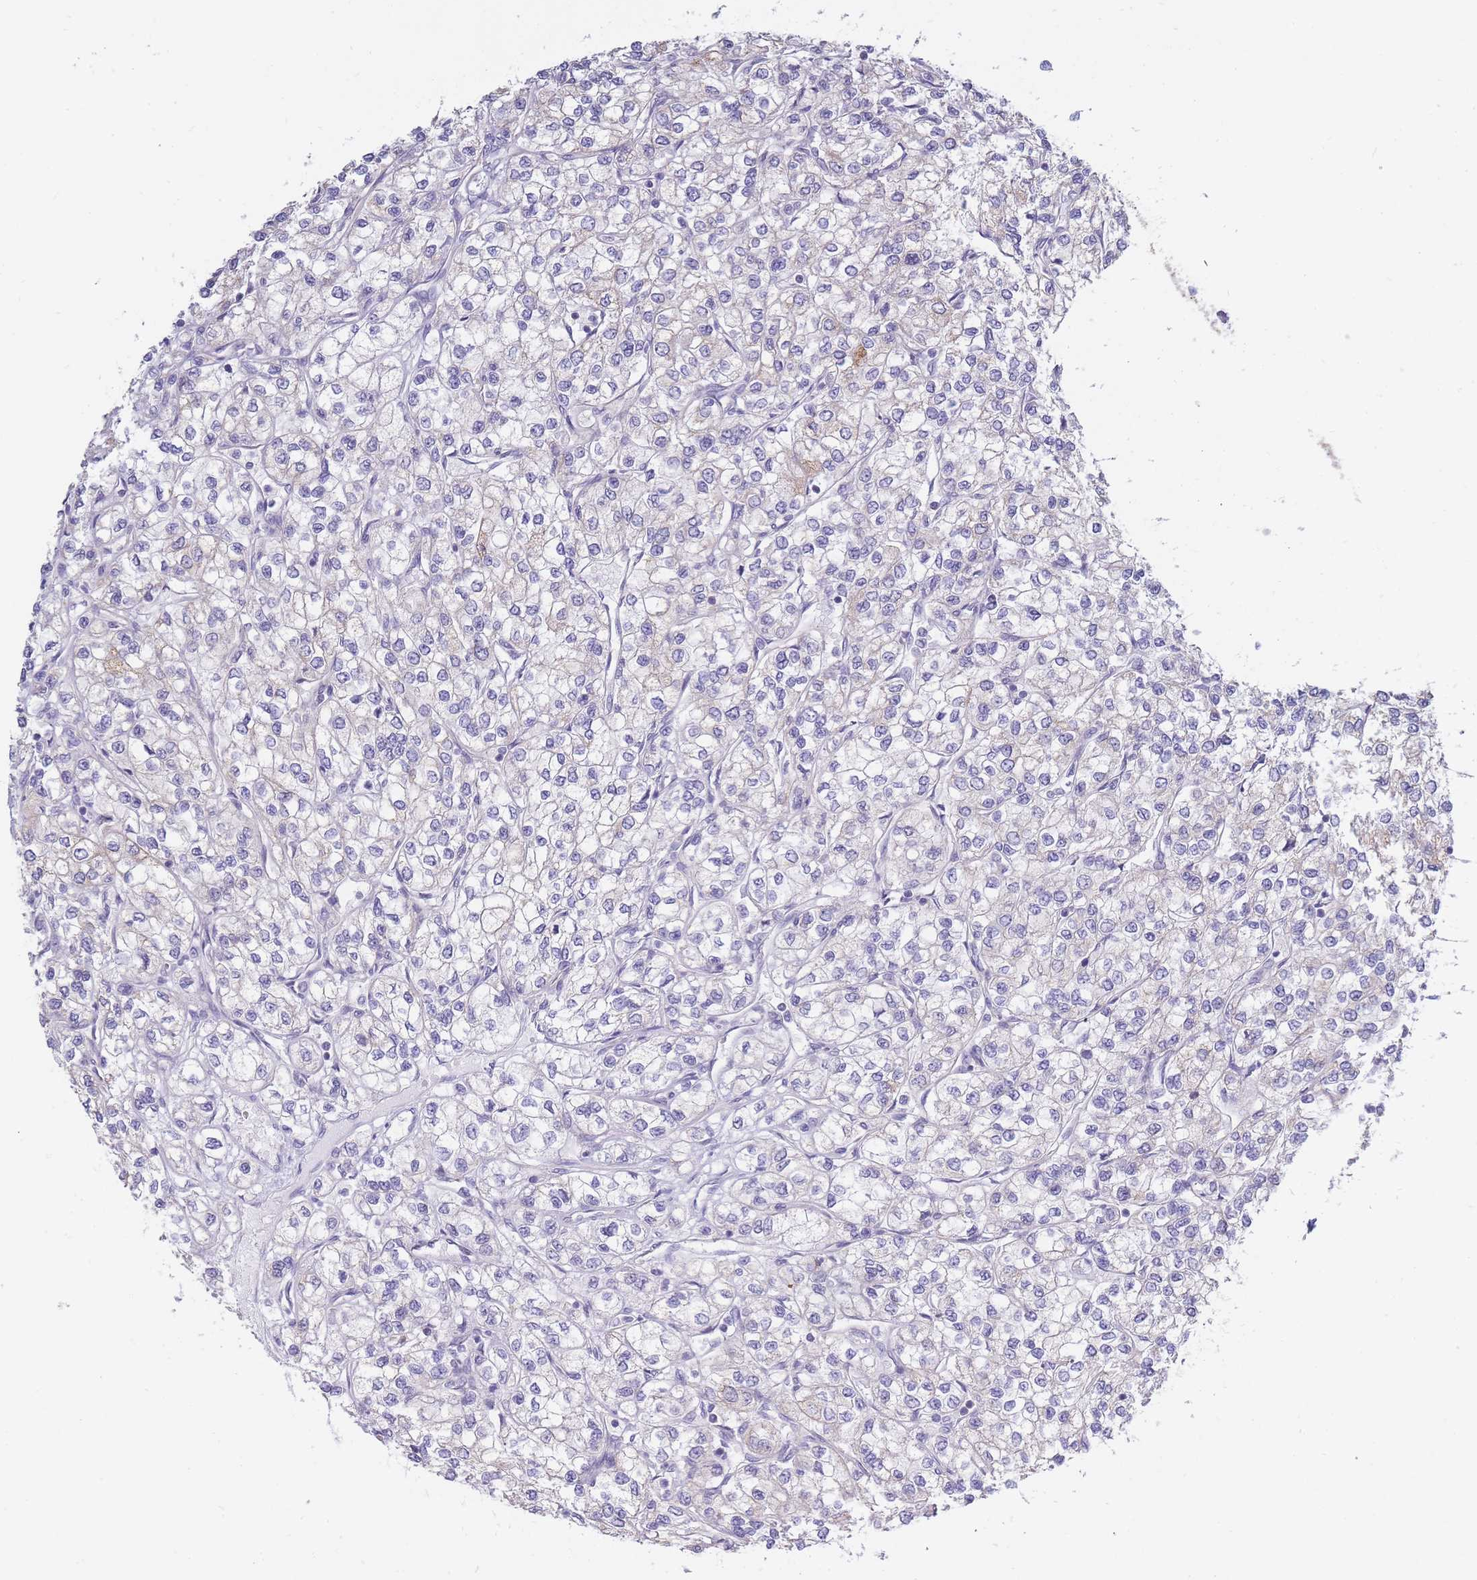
{"staining": {"intensity": "weak", "quantity": "<25%", "location": "cytoplasmic/membranous"}, "tissue": "renal cancer", "cell_type": "Tumor cells", "image_type": "cancer", "snomed": [{"axis": "morphology", "description": "Adenocarcinoma, NOS"}, {"axis": "topography", "description": "Kidney"}], "caption": "DAB (3,3'-diaminobenzidine) immunohistochemical staining of renal cancer (adenocarcinoma) shows no significant positivity in tumor cells.", "gene": "C19orf25", "patient": {"sex": "male", "age": 80}}